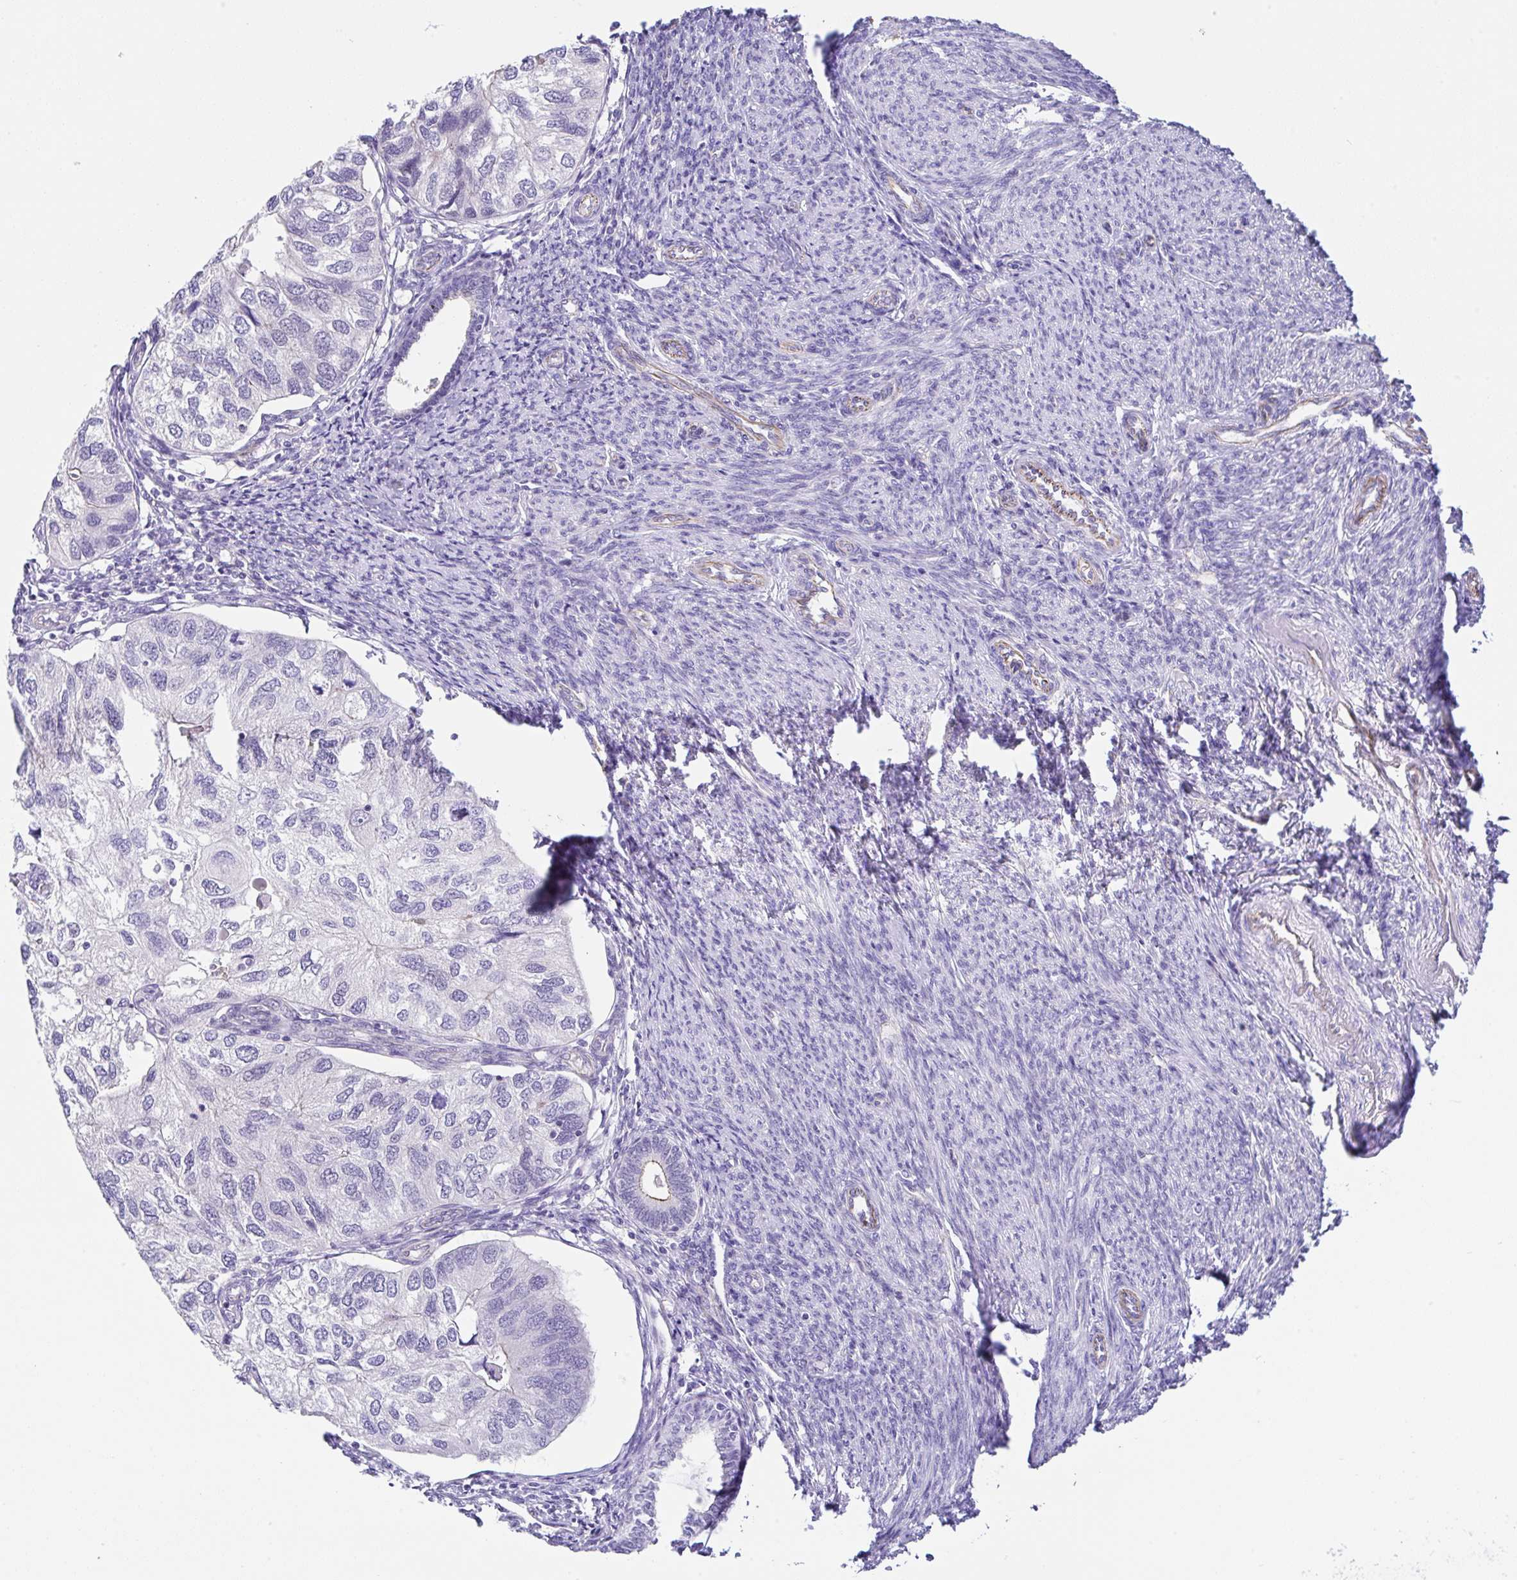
{"staining": {"intensity": "negative", "quantity": "none", "location": "none"}, "tissue": "endometrial cancer", "cell_type": "Tumor cells", "image_type": "cancer", "snomed": [{"axis": "morphology", "description": "Carcinoma, NOS"}, {"axis": "topography", "description": "Uterus"}], "caption": "A high-resolution image shows immunohistochemistry staining of endometrial cancer (carcinoma), which displays no significant positivity in tumor cells.", "gene": "CGNL1", "patient": {"sex": "female", "age": 76}}